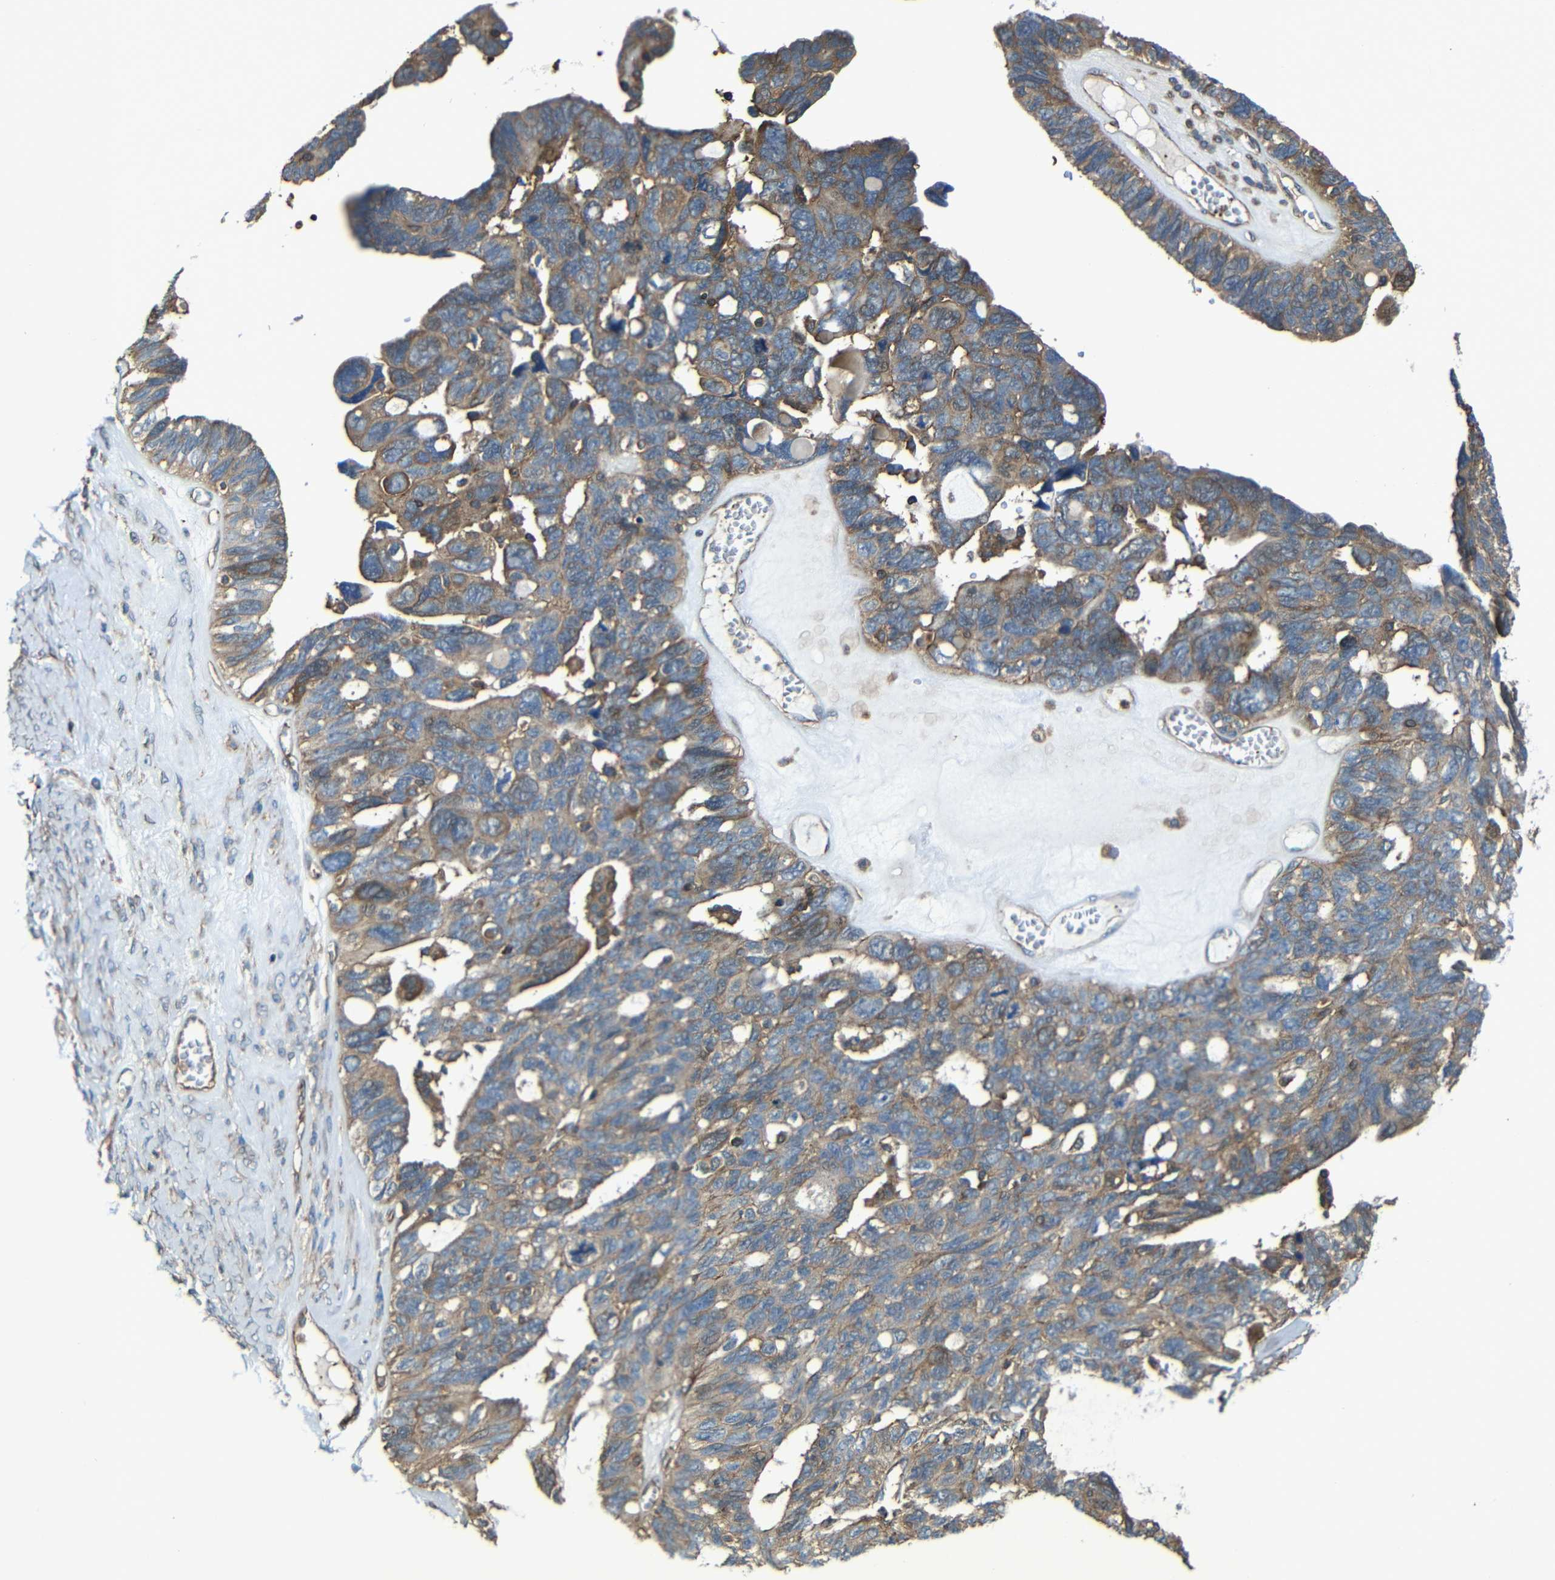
{"staining": {"intensity": "moderate", "quantity": "25%-75%", "location": "cytoplasmic/membranous"}, "tissue": "ovarian cancer", "cell_type": "Tumor cells", "image_type": "cancer", "snomed": [{"axis": "morphology", "description": "Cystadenocarcinoma, serous, NOS"}, {"axis": "topography", "description": "Ovary"}], "caption": "Immunohistochemical staining of ovarian serous cystadenocarcinoma exhibits moderate cytoplasmic/membranous protein expression in approximately 25%-75% of tumor cells. The staining was performed using DAB, with brown indicating positive protein expression. Nuclei are stained blue with hematoxylin.", "gene": "PTCH1", "patient": {"sex": "female", "age": 79}}